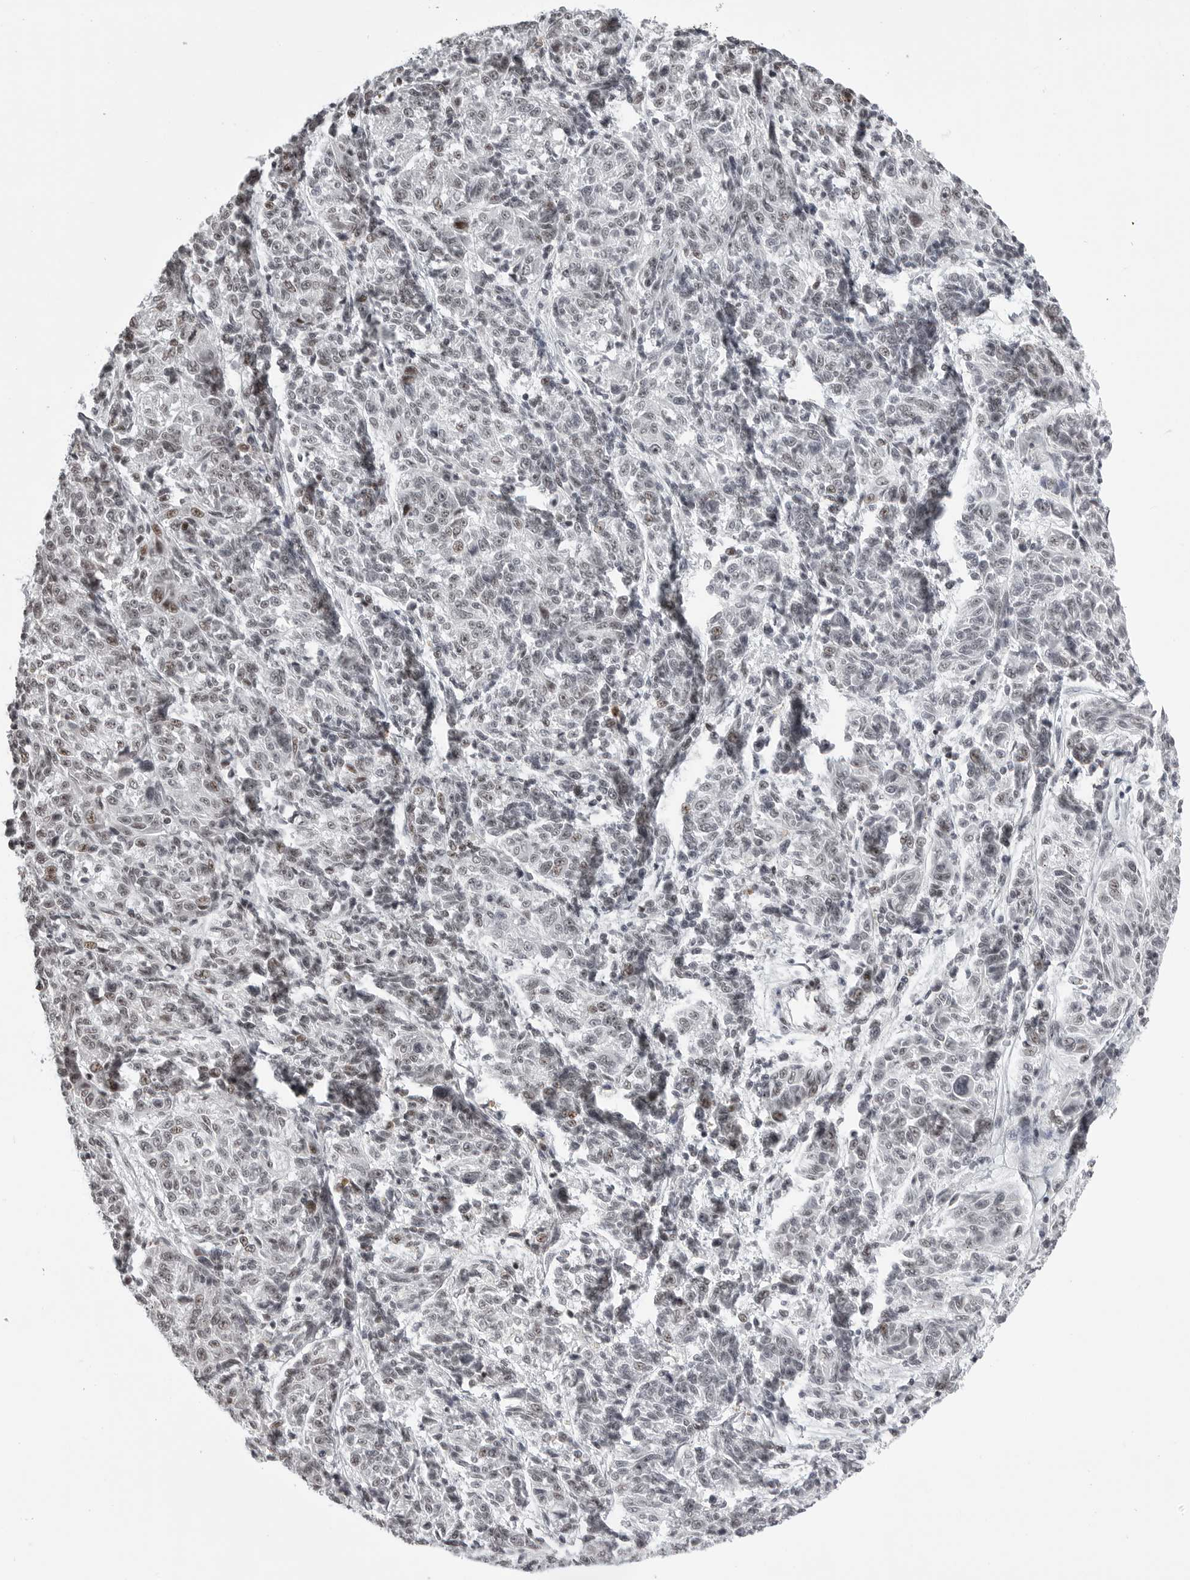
{"staining": {"intensity": "negative", "quantity": "none", "location": "none"}, "tissue": "melanoma", "cell_type": "Tumor cells", "image_type": "cancer", "snomed": [{"axis": "morphology", "description": "Malignant melanoma, NOS"}, {"axis": "topography", "description": "Skin"}], "caption": "Protein analysis of melanoma displays no significant staining in tumor cells.", "gene": "WRAP53", "patient": {"sex": "male", "age": 53}}